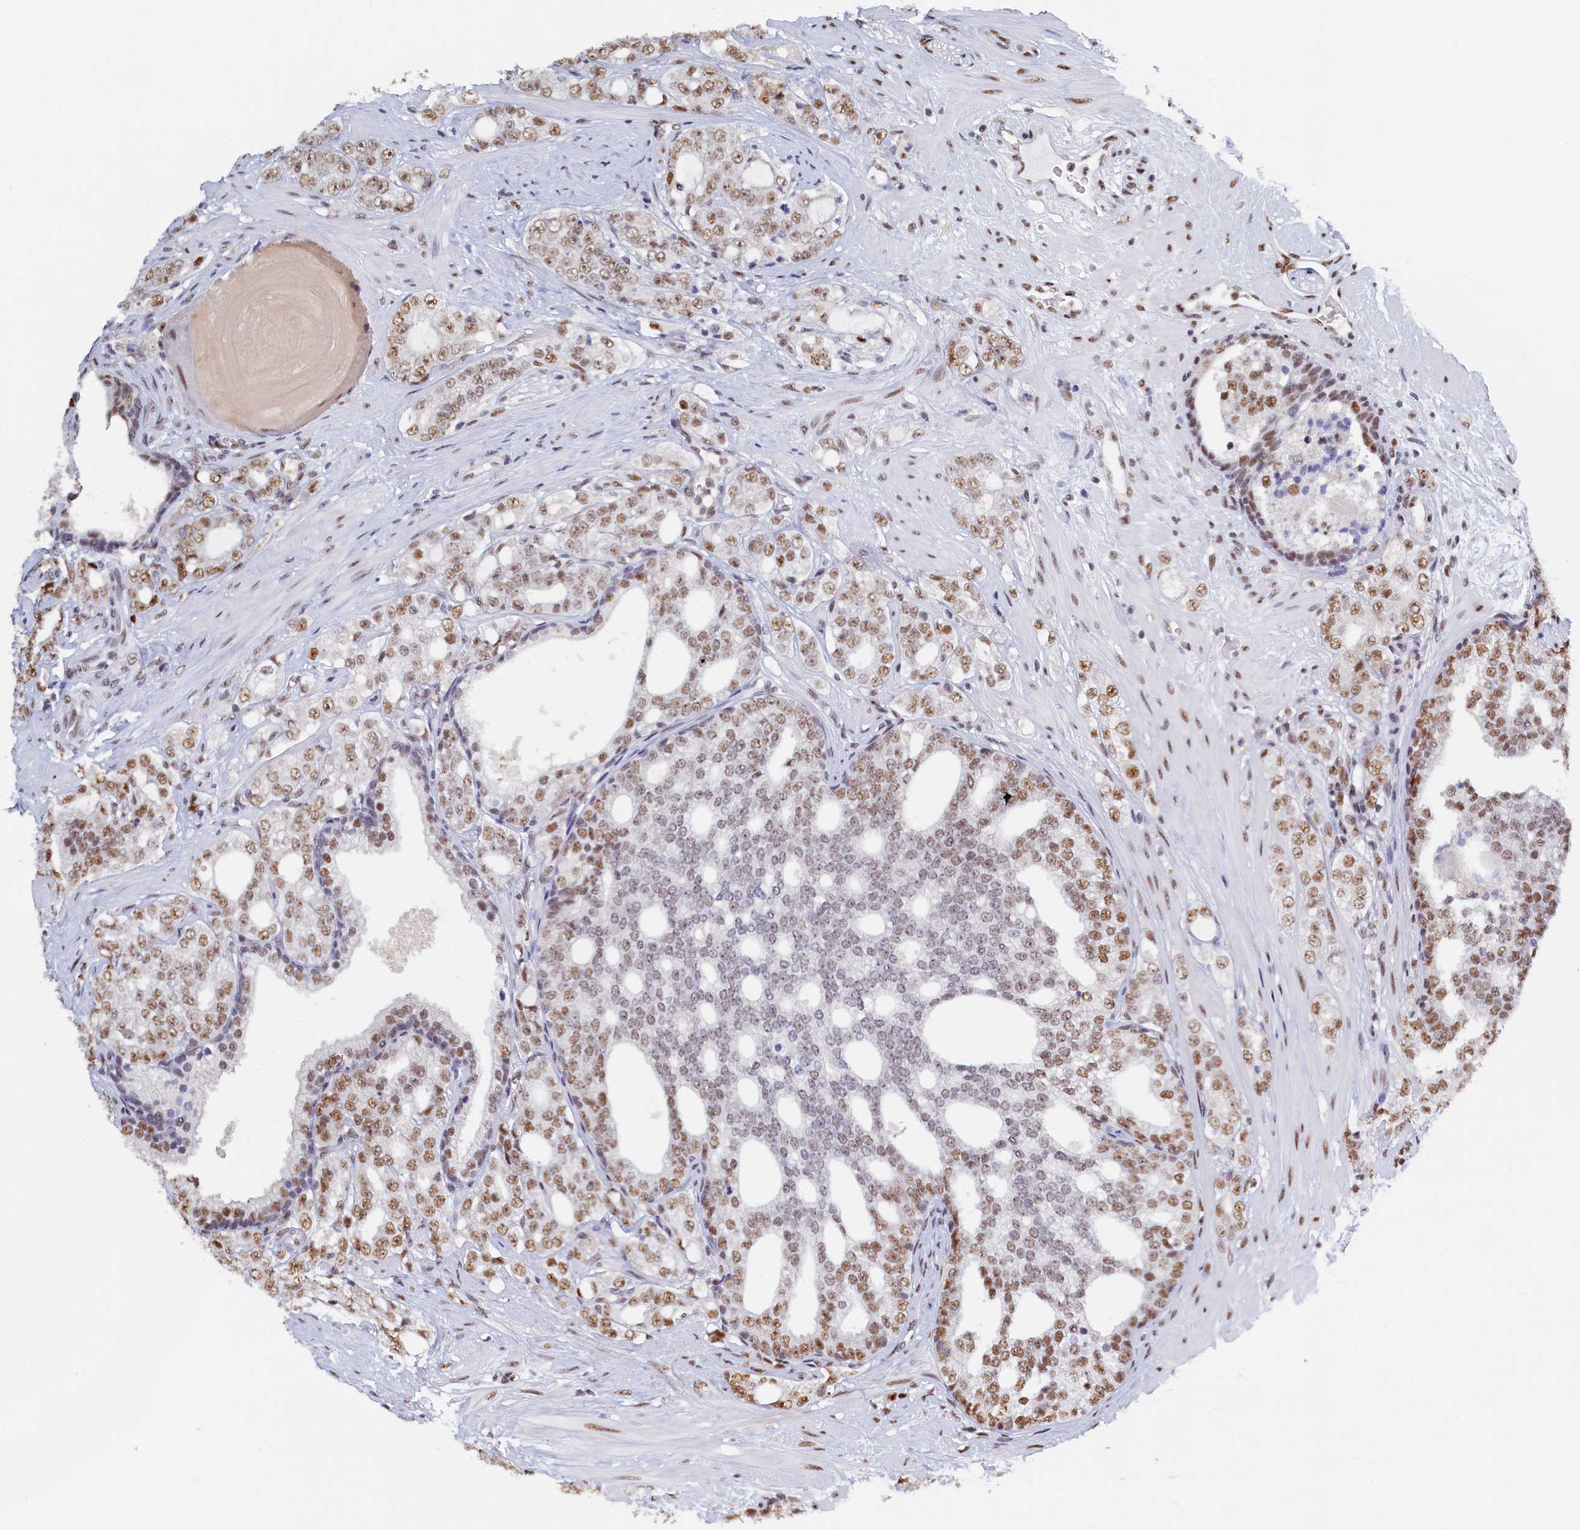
{"staining": {"intensity": "moderate", "quantity": "25%-75%", "location": "nuclear"}, "tissue": "prostate cancer", "cell_type": "Tumor cells", "image_type": "cancer", "snomed": [{"axis": "morphology", "description": "Adenocarcinoma, High grade"}, {"axis": "topography", "description": "Prostate"}], "caption": "Protein expression analysis of prostate adenocarcinoma (high-grade) reveals moderate nuclear staining in about 25%-75% of tumor cells. The protein is stained brown, and the nuclei are stained in blue (DAB IHC with brightfield microscopy, high magnification).", "gene": "MOSPD3", "patient": {"sex": "male", "age": 64}}